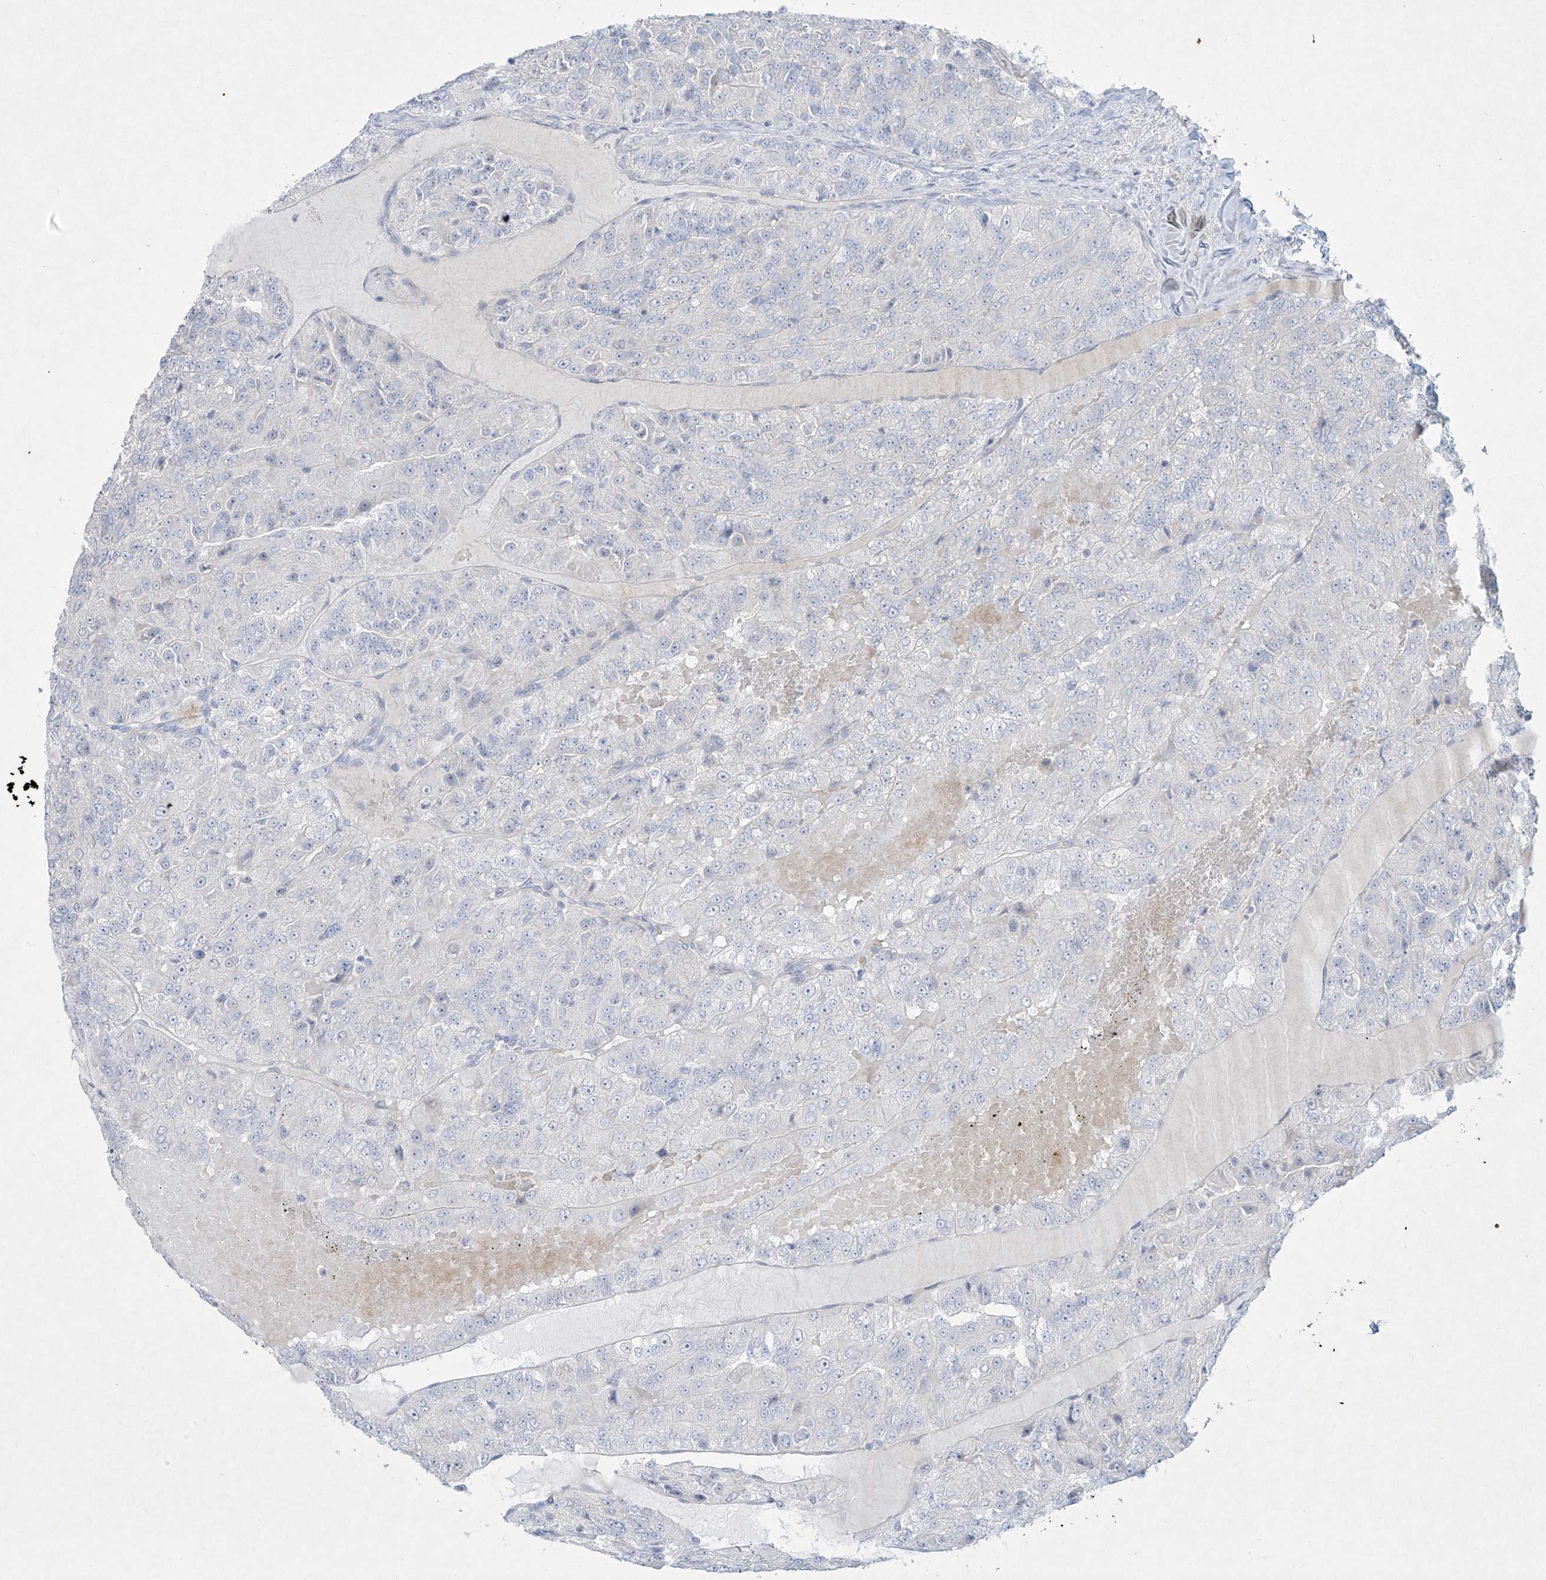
{"staining": {"intensity": "negative", "quantity": "none", "location": "none"}, "tissue": "renal cancer", "cell_type": "Tumor cells", "image_type": "cancer", "snomed": [{"axis": "morphology", "description": "Adenocarcinoma, NOS"}, {"axis": "topography", "description": "Kidney"}], "caption": "Micrograph shows no significant protein expression in tumor cells of renal cancer (adenocarcinoma).", "gene": "PAX6", "patient": {"sex": "female", "age": 63}}